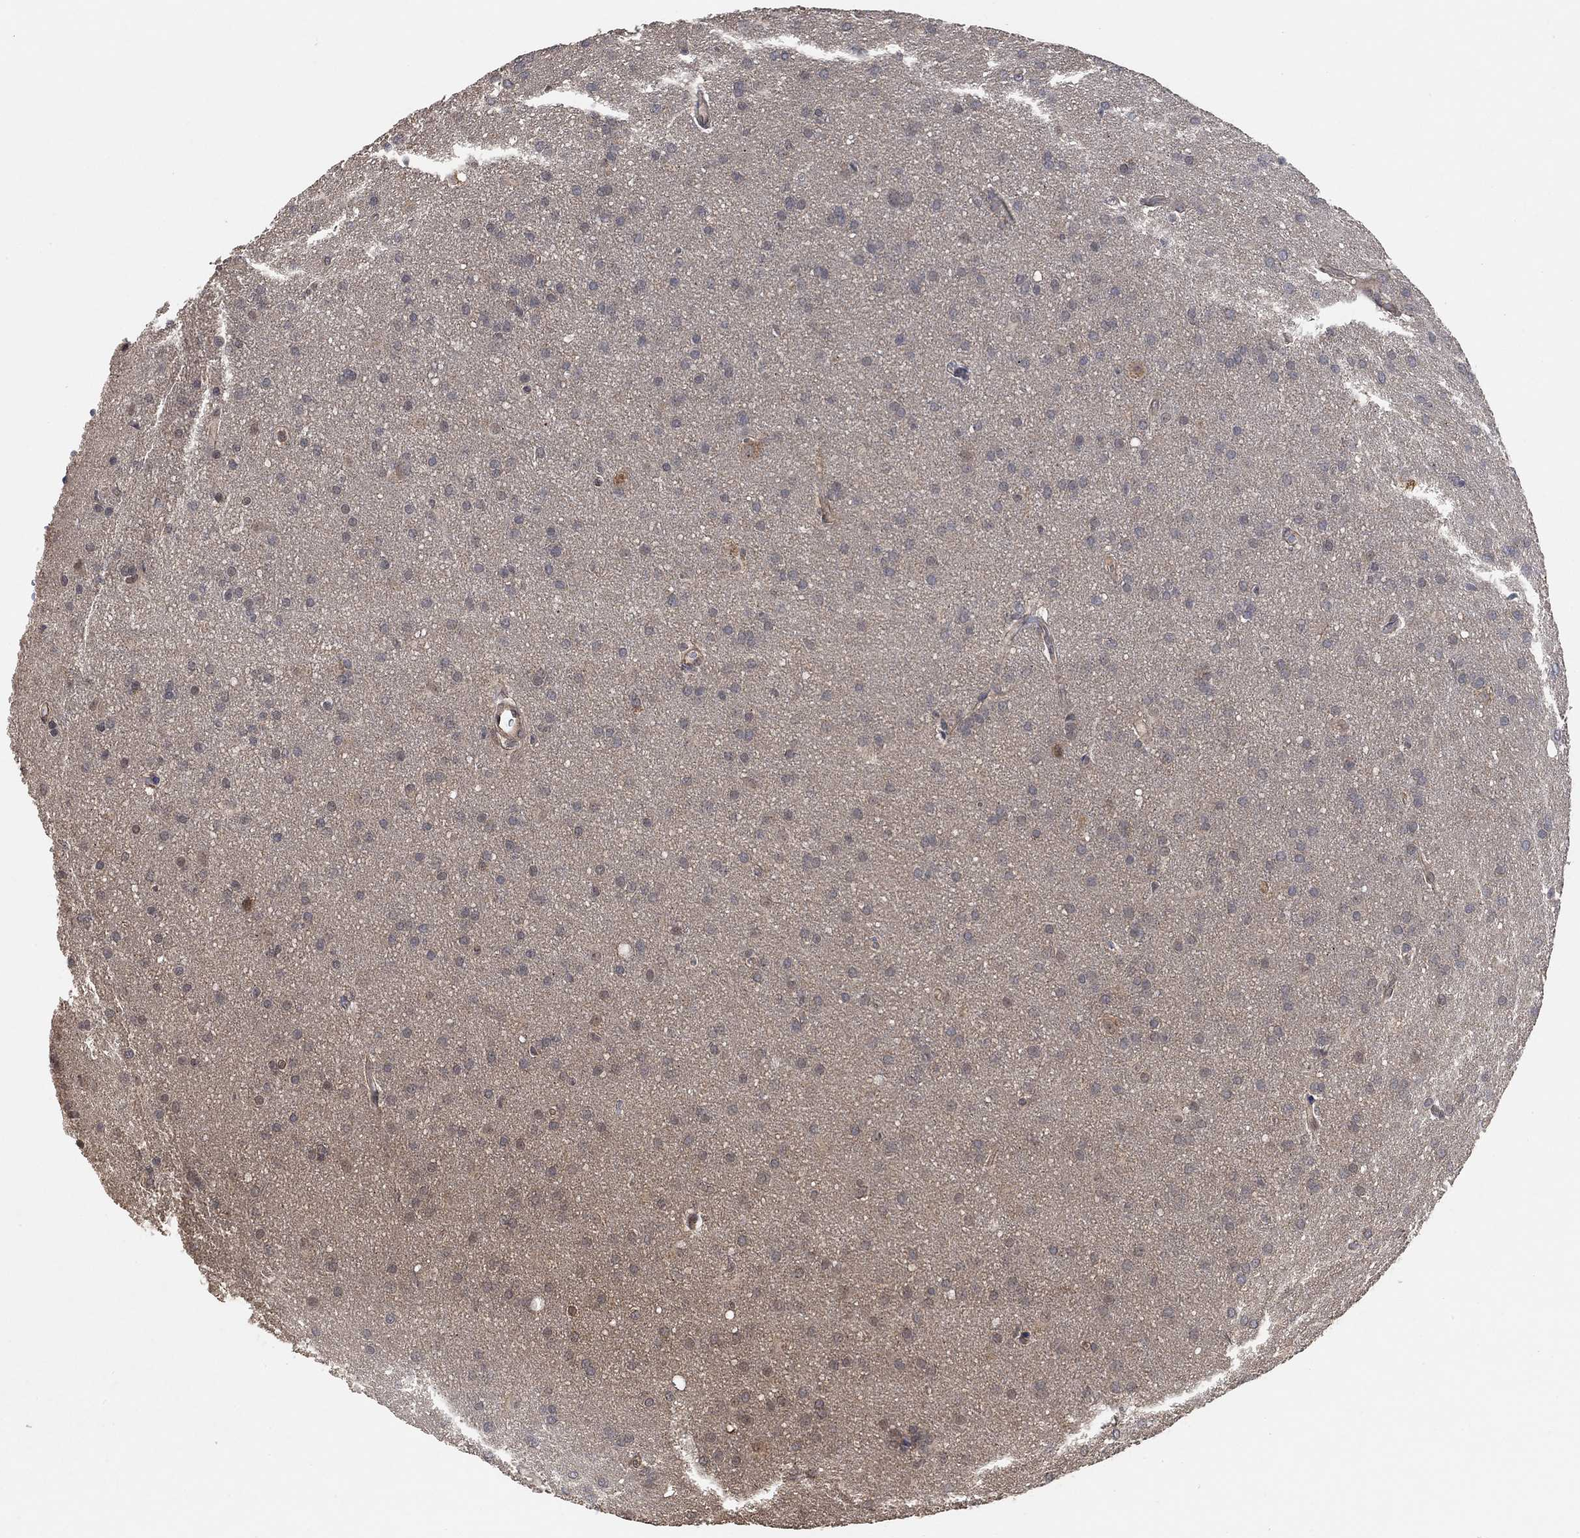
{"staining": {"intensity": "negative", "quantity": "none", "location": "none"}, "tissue": "glioma", "cell_type": "Tumor cells", "image_type": "cancer", "snomed": [{"axis": "morphology", "description": "Glioma, malignant, Low grade"}, {"axis": "topography", "description": "Brain"}], "caption": "There is no significant positivity in tumor cells of glioma.", "gene": "UNC5B", "patient": {"sex": "female", "age": 32}}